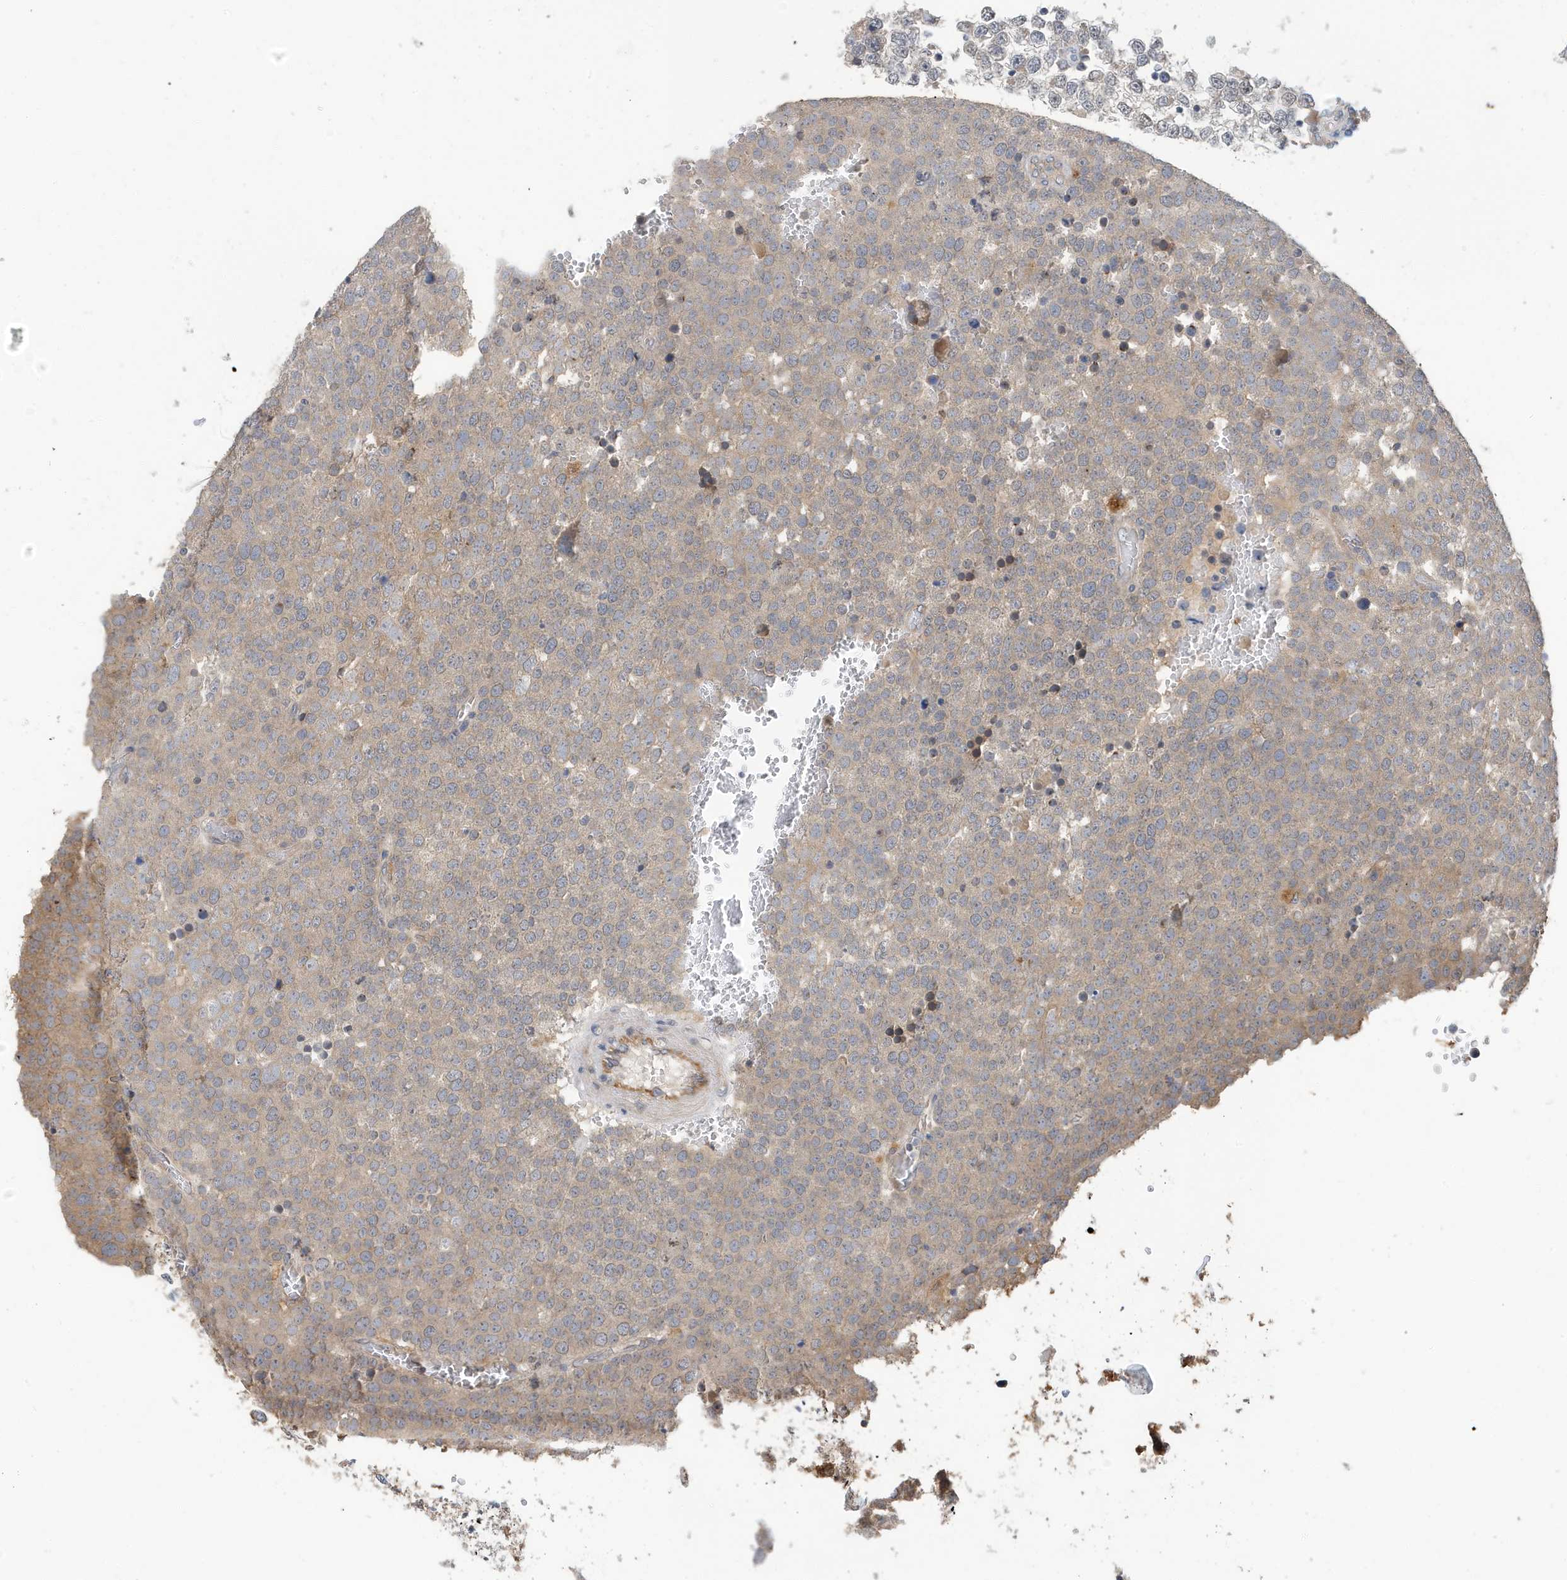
{"staining": {"intensity": "negative", "quantity": "none", "location": "none"}, "tissue": "testis cancer", "cell_type": "Tumor cells", "image_type": "cancer", "snomed": [{"axis": "morphology", "description": "Seminoma, NOS"}, {"axis": "topography", "description": "Testis"}], "caption": "The photomicrograph shows no significant staining in tumor cells of seminoma (testis). (DAB IHC visualized using brightfield microscopy, high magnification).", "gene": "LAPTM4A", "patient": {"sex": "male", "age": 71}}